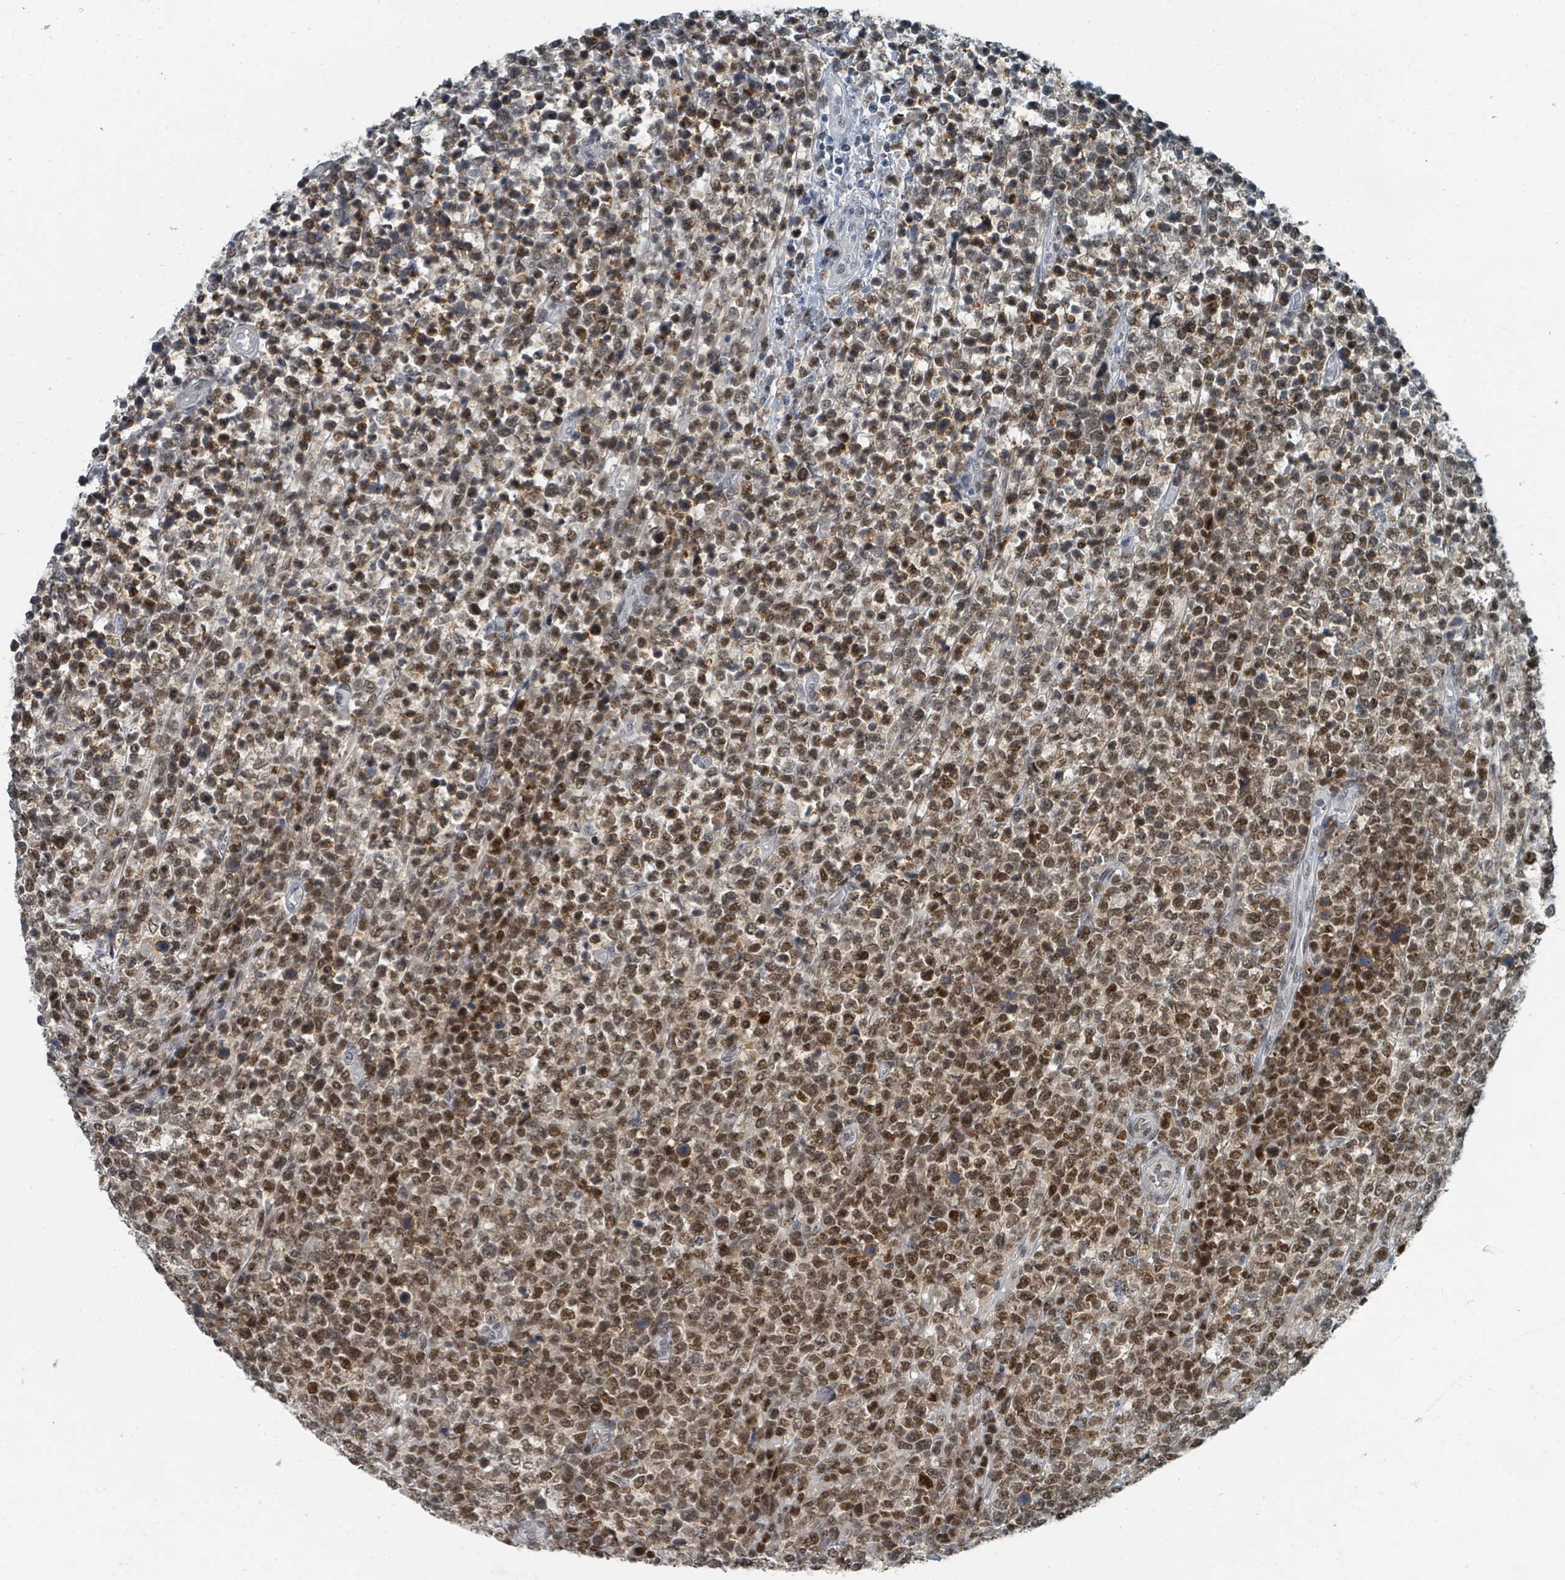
{"staining": {"intensity": "moderate", "quantity": ">75%", "location": "nuclear"}, "tissue": "lymphoma", "cell_type": "Tumor cells", "image_type": "cancer", "snomed": [{"axis": "morphology", "description": "Malignant lymphoma, non-Hodgkin's type, High grade"}, {"axis": "topography", "description": "Soft tissue"}], "caption": "DAB (3,3'-diaminobenzidine) immunohistochemical staining of human lymphoma shows moderate nuclear protein expression in about >75% of tumor cells. The protein of interest is stained brown, and the nuclei are stained in blue (DAB (3,3'-diaminobenzidine) IHC with brightfield microscopy, high magnification).", "gene": "UCK1", "patient": {"sex": "female", "age": 56}}